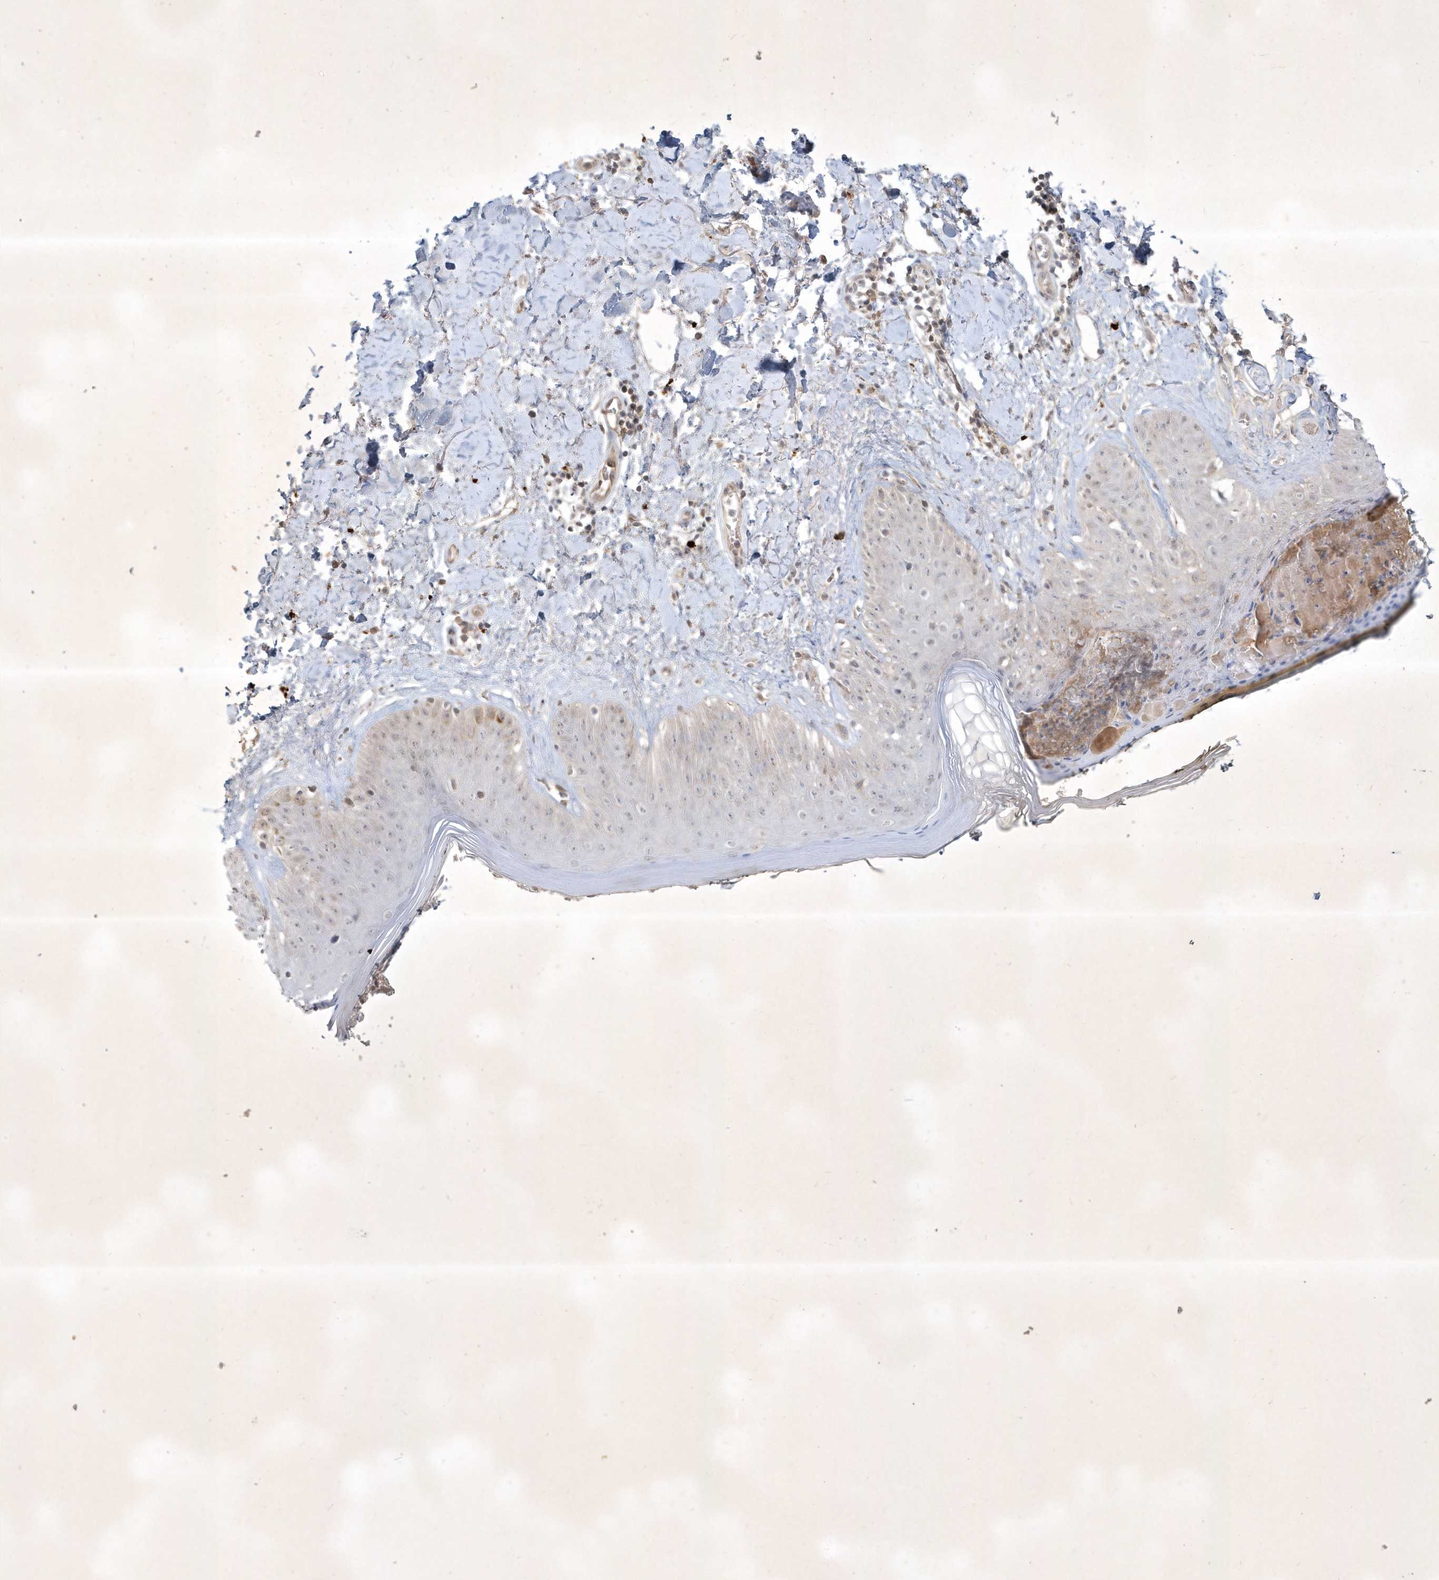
{"staining": {"intensity": "weak", "quantity": ">75%", "location": "cytoplasmic/membranous"}, "tissue": "skin", "cell_type": "Fibroblasts", "image_type": "normal", "snomed": [{"axis": "morphology", "description": "Normal tissue, NOS"}, {"axis": "topography", "description": "Skin"}], "caption": "About >75% of fibroblasts in benign skin show weak cytoplasmic/membranous protein expression as visualized by brown immunohistochemical staining.", "gene": "BOD1L2", "patient": {"sex": "female", "age": 64}}